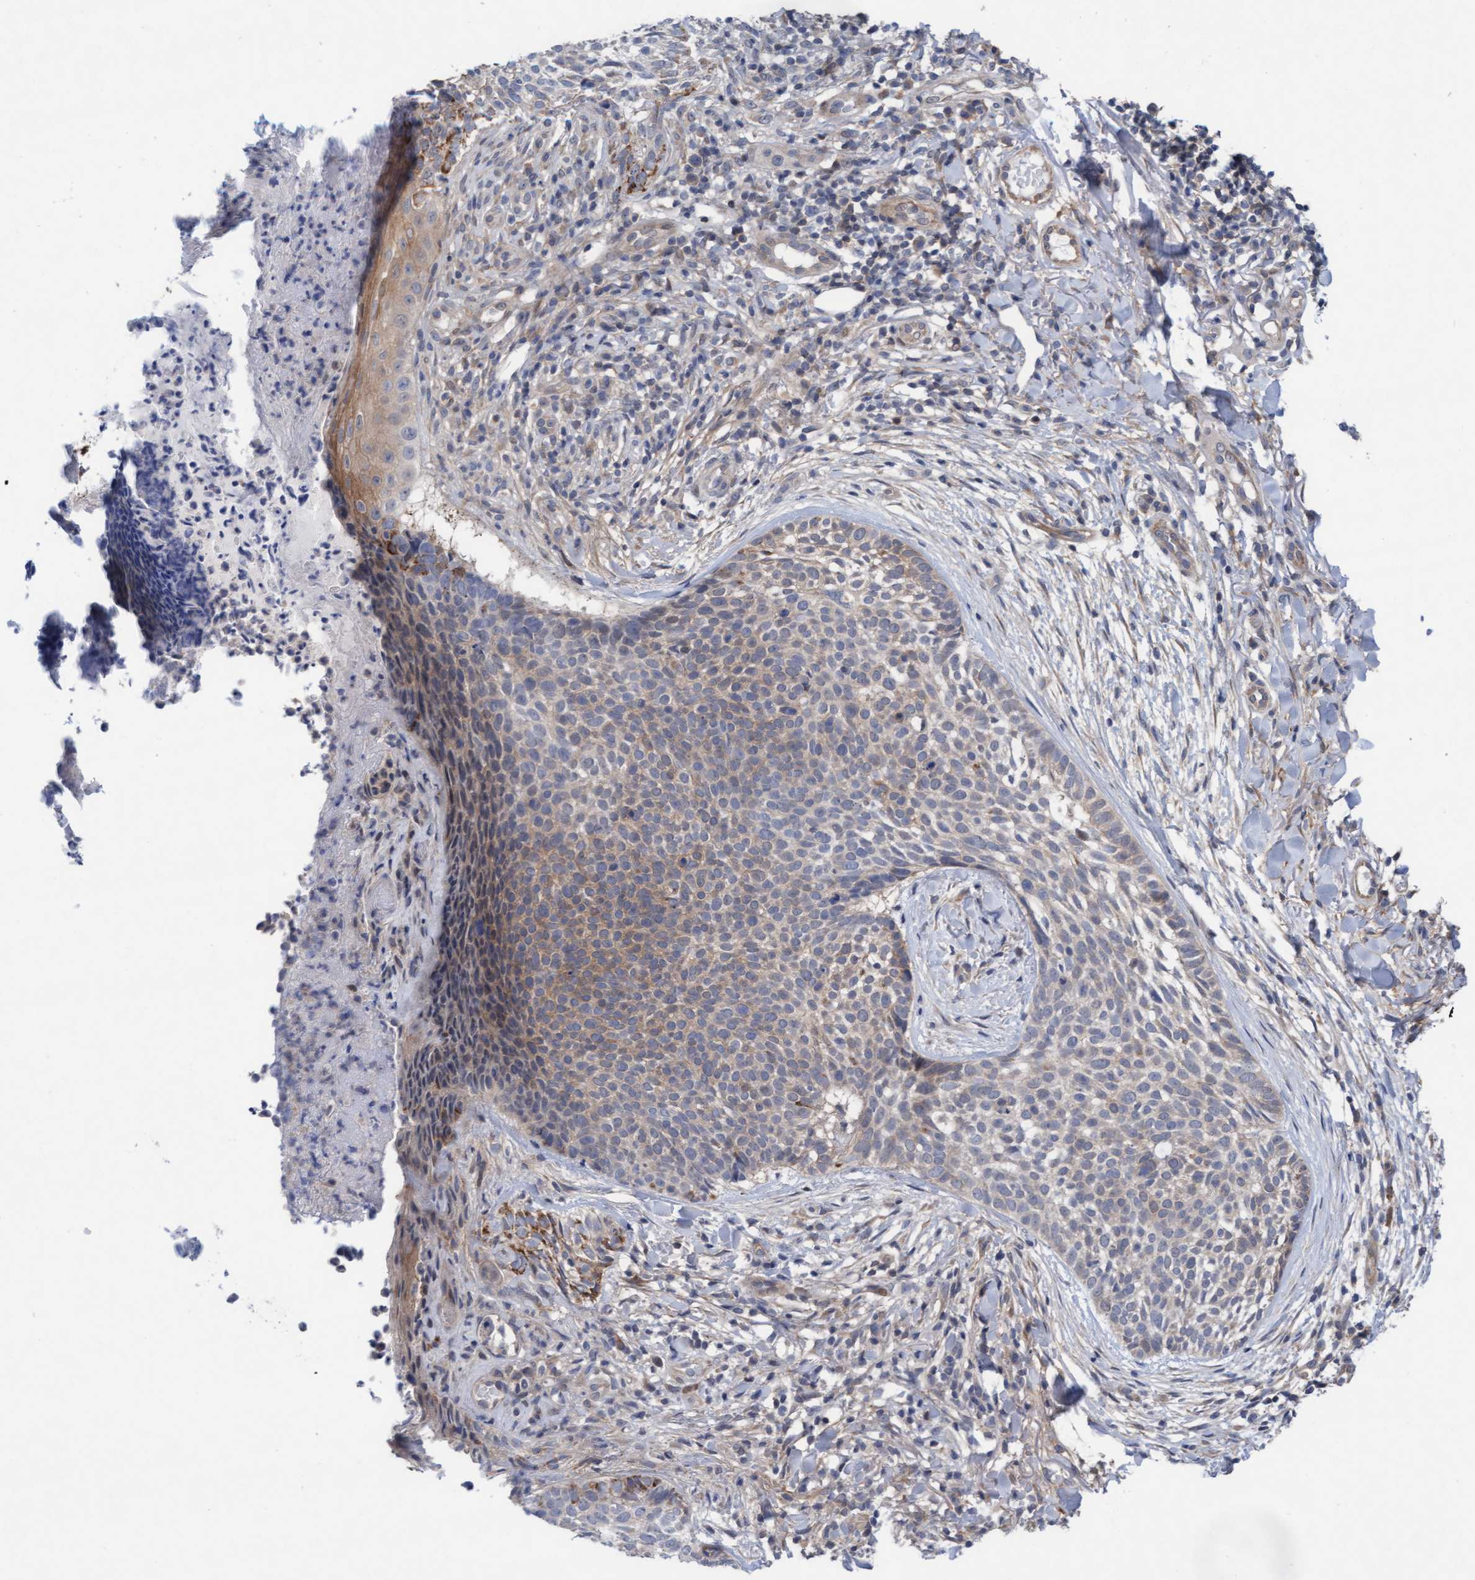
{"staining": {"intensity": "weak", "quantity": "25%-75%", "location": "cytoplasmic/membranous"}, "tissue": "skin cancer", "cell_type": "Tumor cells", "image_type": "cancer", "snomed": [{"axis": "morphology", "description": "Normal tissue, NOS"}, {"axis": "morphology", "description": "Basal cell carcinoma"}, {"axis": "topography", "description": "Skin"}], "caption": "Weak cytoplasmic/membranous positivity is appreciated in approximately 25%-75% of tumor cells in skin cancer. The staining is performed using DAB brown chromogen to label protein expression. The nuclei are counter-stained blue using hematoxylin.", "gene": "PLCD1", "patient": {"sex": "male", "age": 67}}